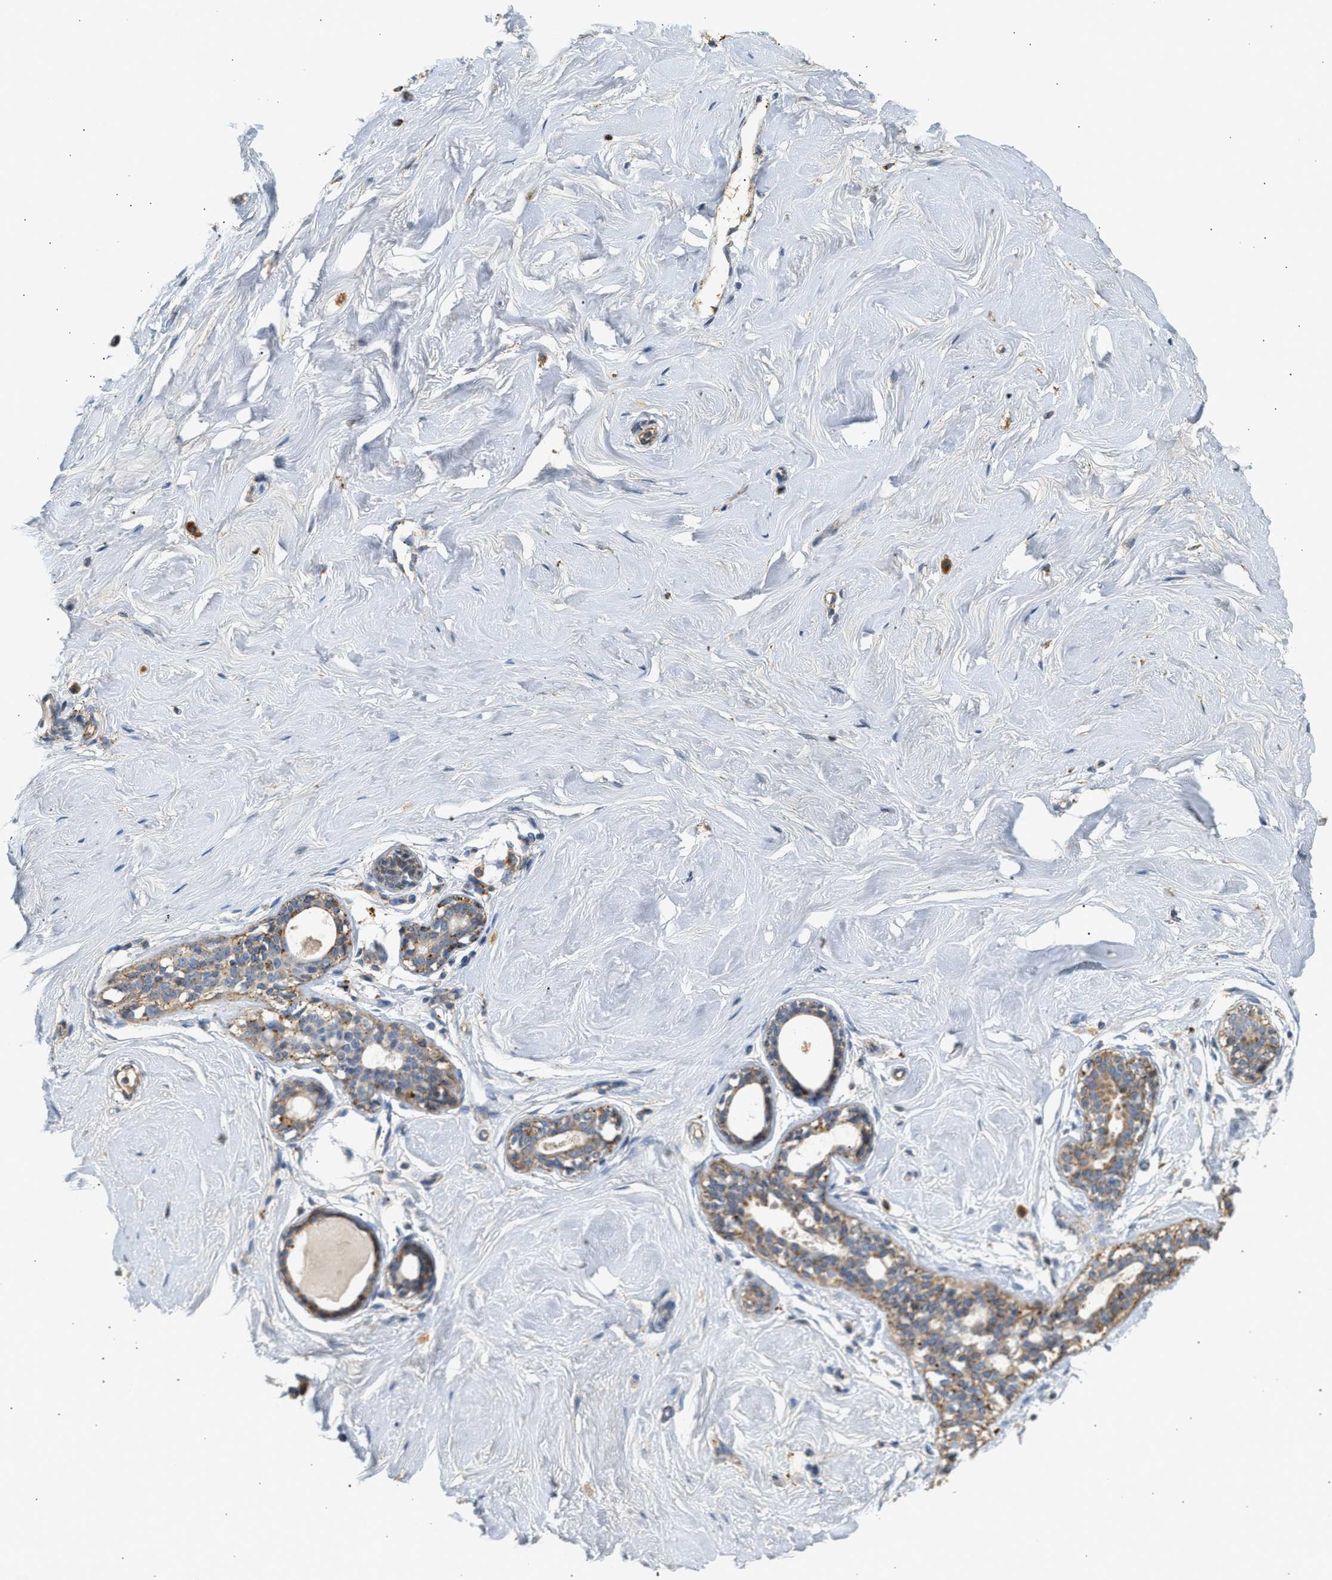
{"staining": {"intensity": "moderate", "quantity": "25%-75%", "location": "cytoplasmic/membranous"}, "tissue": "breast", "cell_type": "Adipocytes", "image_type": "normal", "snomed": [{"axis": "morphology", "description": "Normal tissue, NOS"}, {"axis": "topography", "description": "Breast"}], "caption": "The histopathology image demonstrates immunohistochemical staining of benign breast. There is moderate cytoplasmic/membranous positivity is seen in approximately 25%-75% of adipocytes. The protein is stained brown, and the nuclei are stained in blue (DAB IHC with brightfield microscopy, high magnification).", "gene": "ENTHD1", "patient": {"sex": "female", "age": 23}}